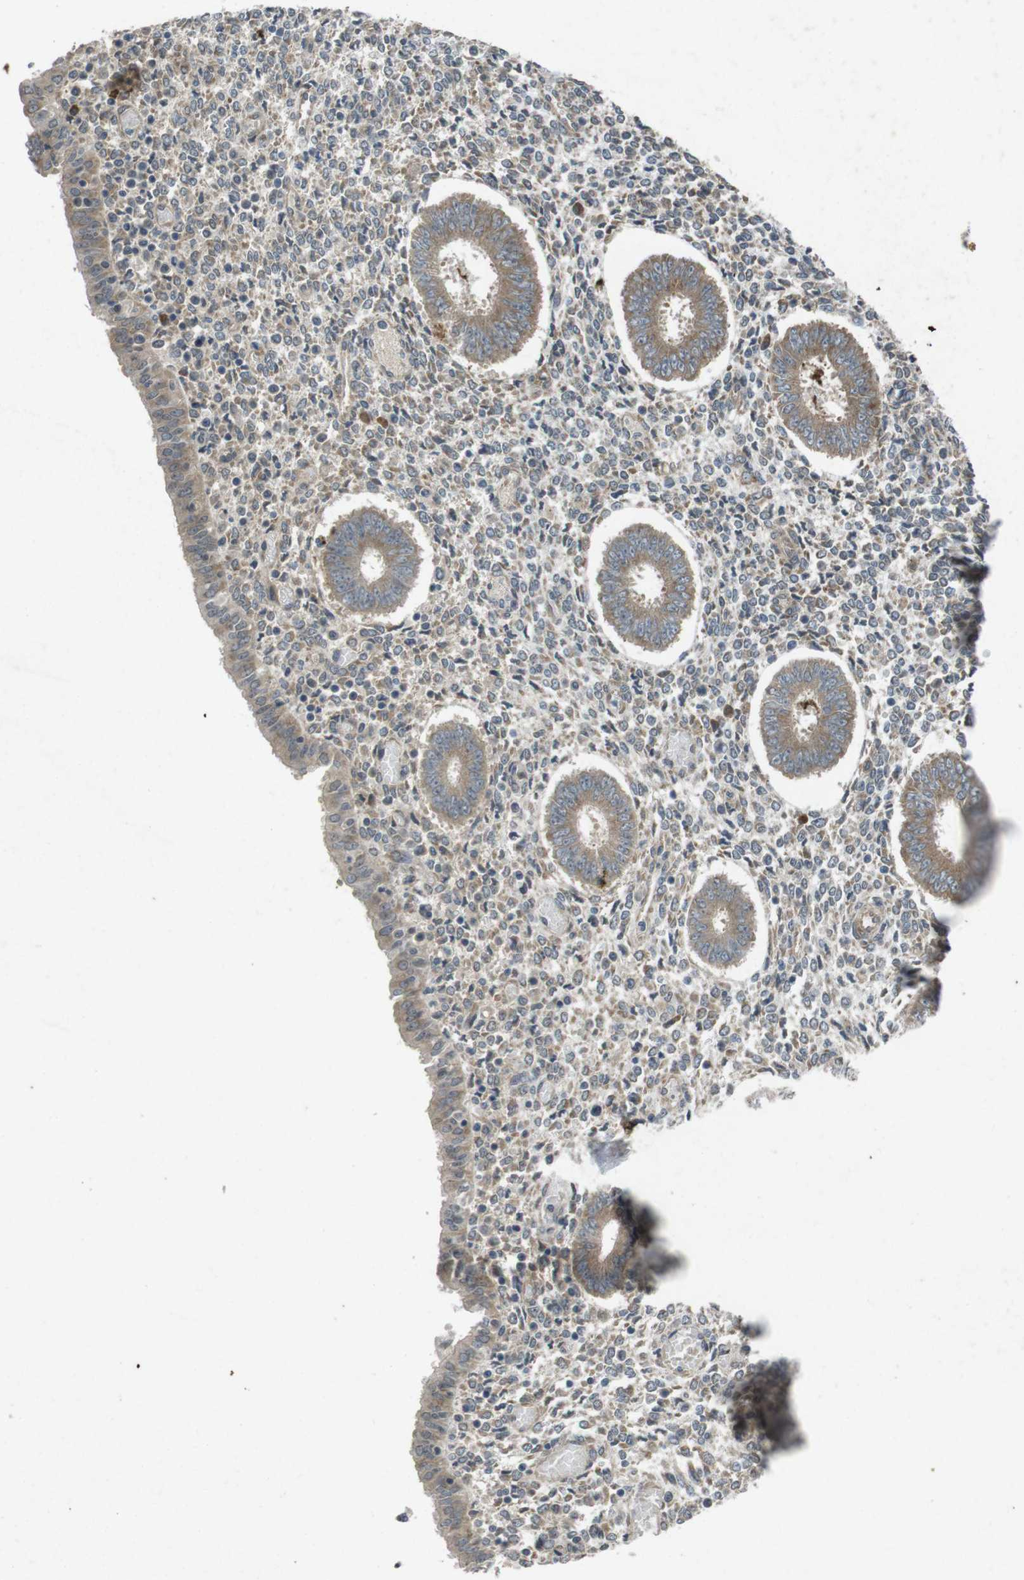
{"staining": {"intensity": "weak", "quantity": ">75%", "location": "cytoplasmic/membranous"}, "tissue": "endometrium", "cell_type": "Cells in endometrial stroma", "image_type": "normal", "snomed": [{"axis": "morphology", "description": "Normal tissue, NOS"}, {"axis": "topography", "description": "Endometrium"}], "caption": "Immunohistochemical staining of unremarkable human endometrium reveals low levels of weak cytoplasmic/membranous staining in about >75% of cells in endometrial stroma. (DAB = brown stain, brightfield microscopy at high magnification).", "gene": "FLCN", "patient": {"sex": "female", "age": 35}}